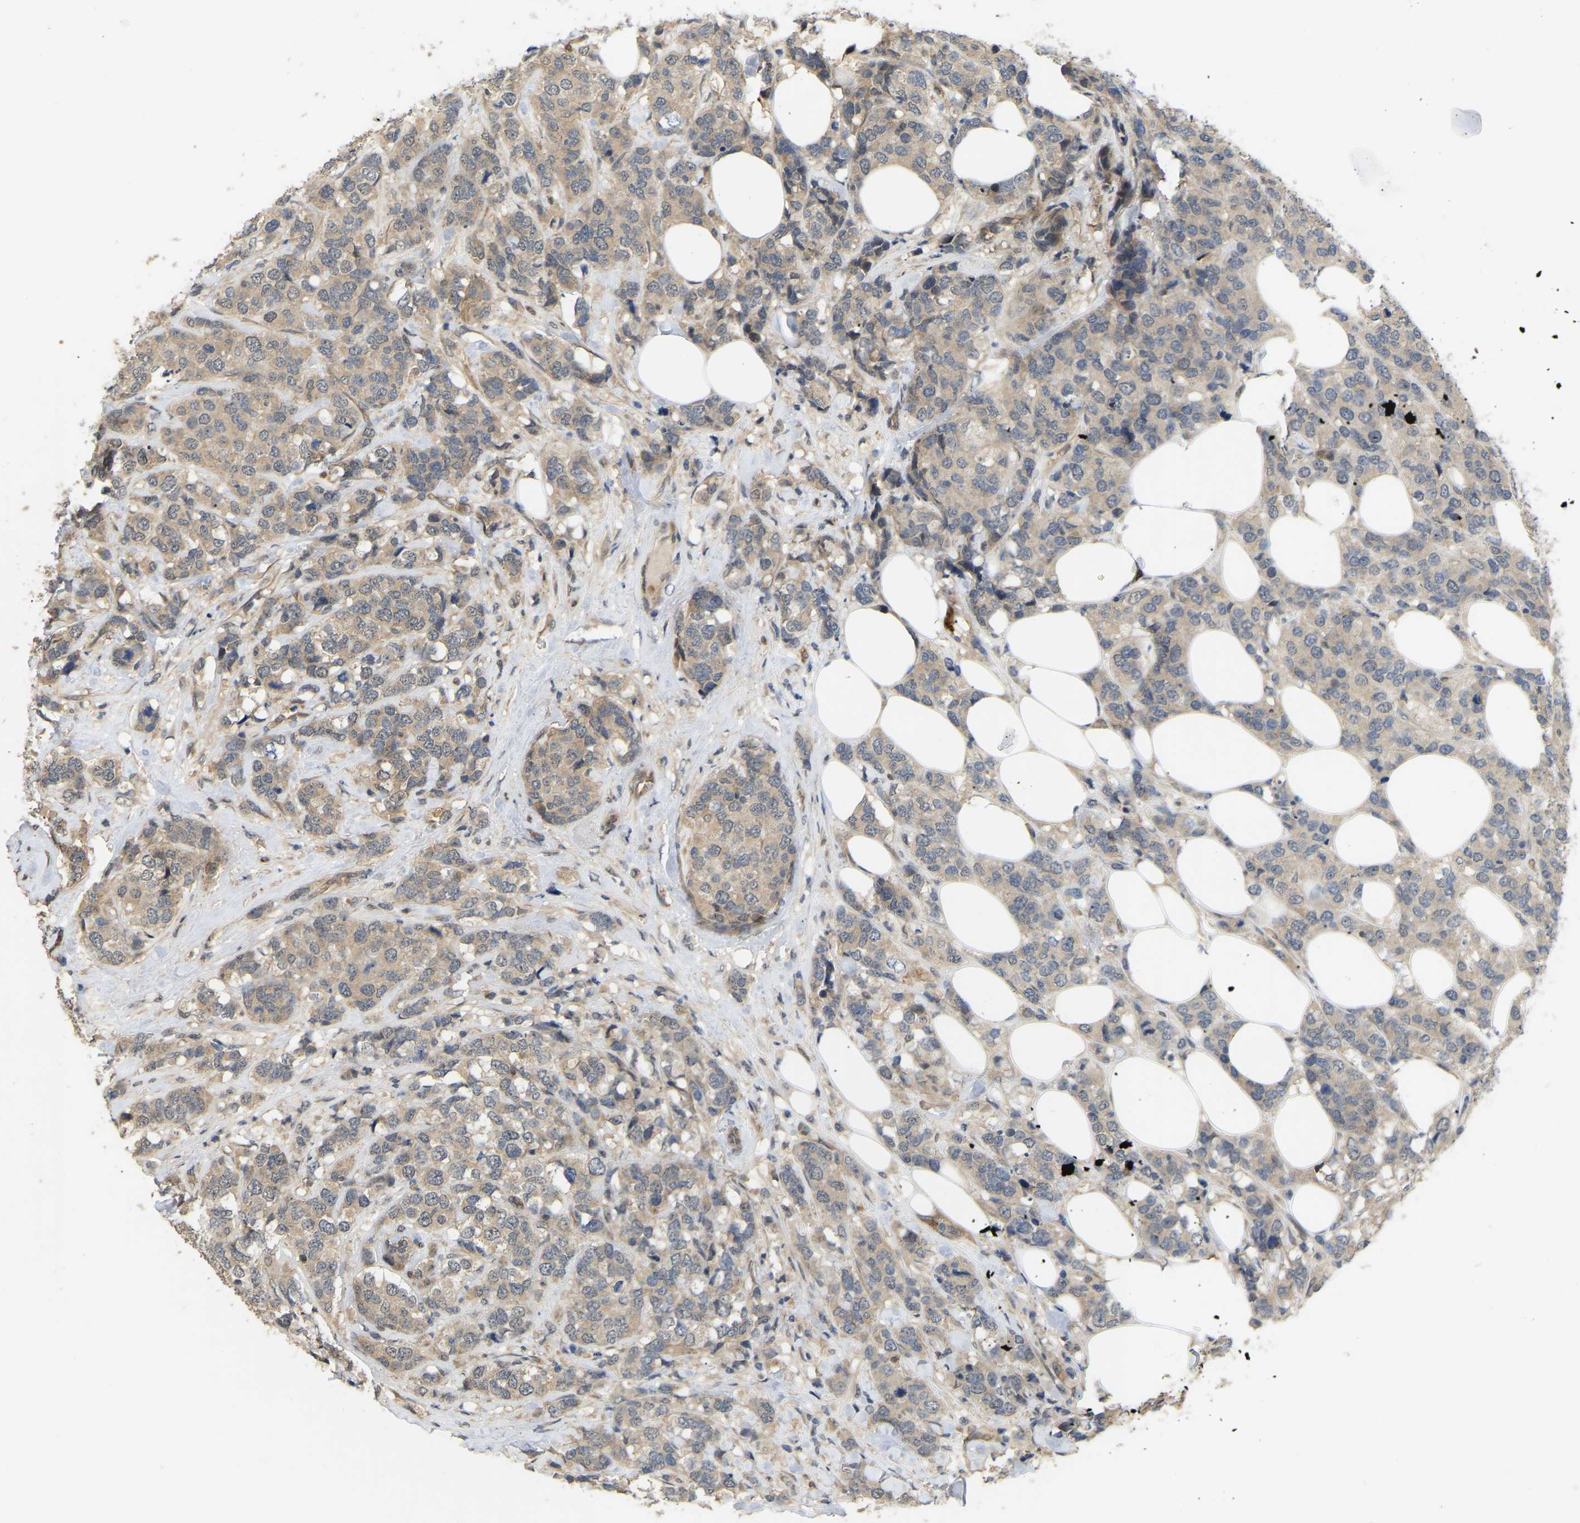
{"staining": {"intensity": "weak", "quantity": ">75%", "location": "cytoplasmic/membranous"}, "tissue": "breast cancer", "cell_type": "Tumor cells", "image_type": "cancer", "snomed": [{"axis": "morphology", "description": "Lobular carcinoma"}, {"axis": "topography", "description": "Breast"}], "caption": "An IHC histopathology image of neoplastic tissue is shown. Protein staining in brown labels weak cytoplasmic/membranous positivity in breast cancer within tumor cells.", "gene": "LIMK2", "patient": {"sex": "female", "age": 59}}